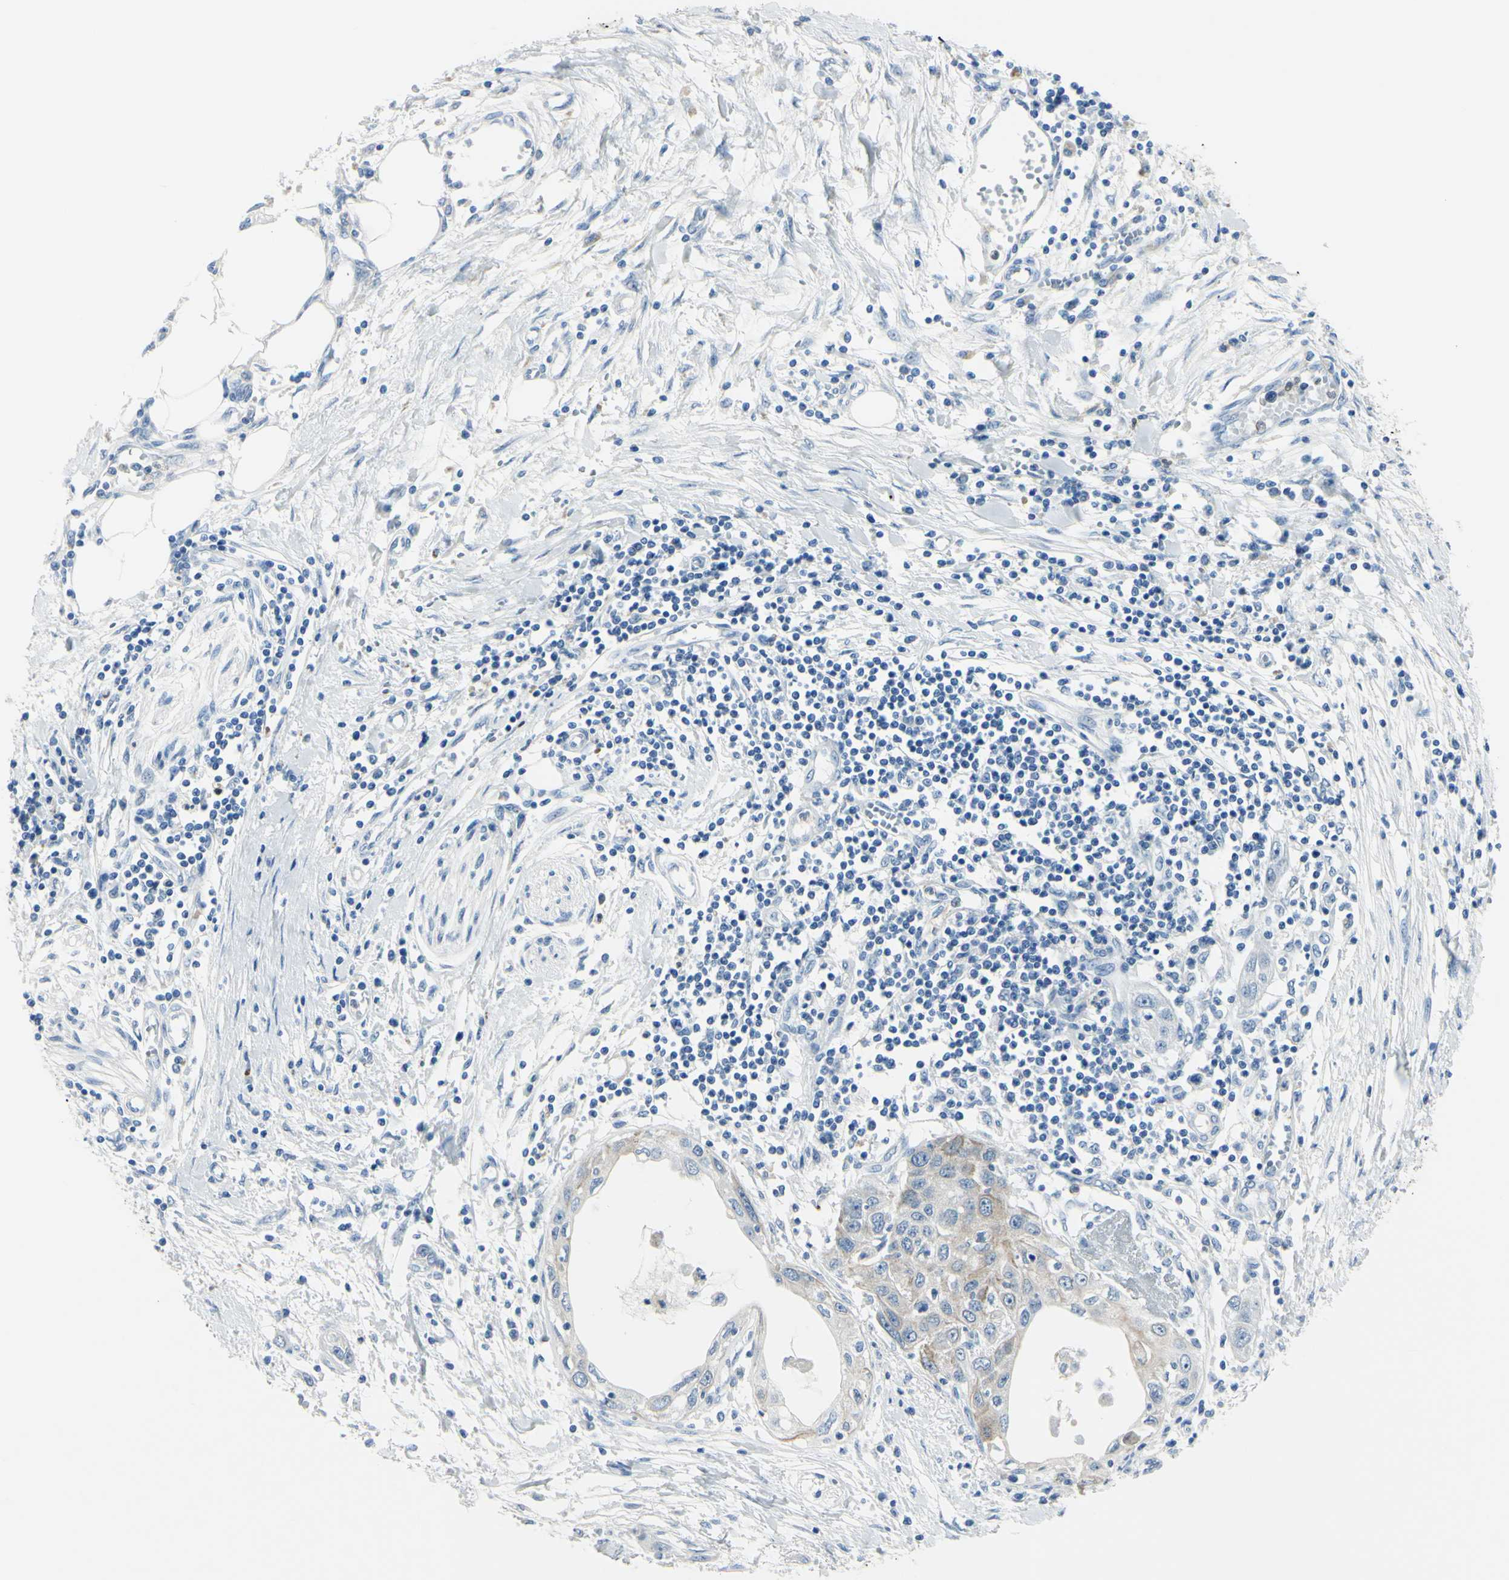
{"staining": {"intensity": "moderate", "quantity": "<25%", "location": "cytoplasmic/membranous"}, "tissue": "pancreatic cancer", "cell_type": "Tumor cells", "image_type": "cancer", "snomed": [{"axis": "morphology", "description": "Adenocarcinoma, NOS"}, {"axis": "topography", "description": "Pancreas"}], "caption": "Immunohistochemistry of human pancreatic cancer demonstrates low levels of moderate cytoplasmic/membranous expression in approximately <25% of tumor cells.", "gene": "ZNF557", "patient": {"sex": "female", "age": 70}}